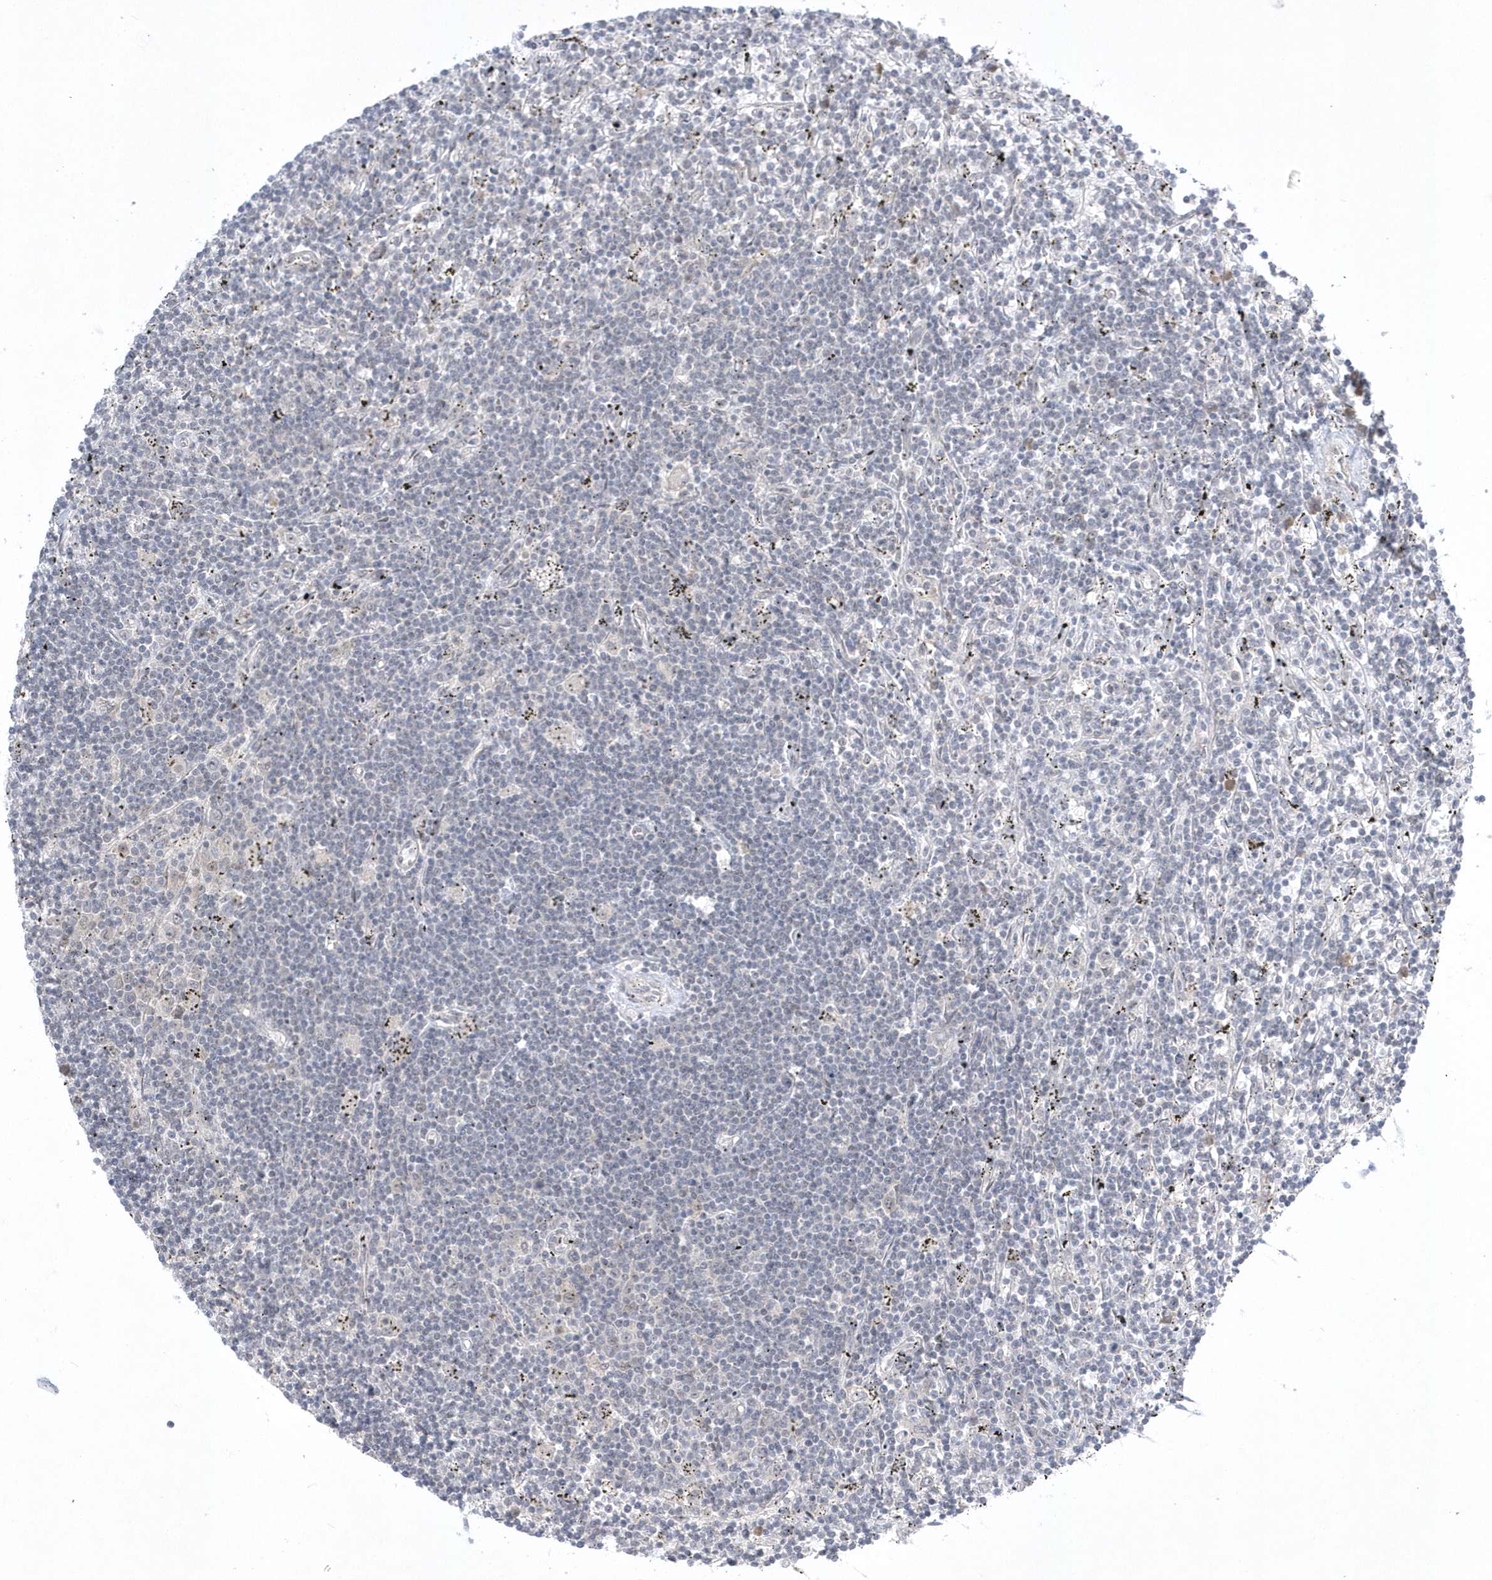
{"staining": {"intensity": "negative", "quantity": "none", "location": "none"}, "tissue": "lymphoma", "cell_type": "Tumor cells", "image_type": "cancer", "snomed": [{"axis": "morphology", "description": "Malignant lymphoma, non-Hodgkin's type, Low grade"}, {"axis": "topography", "description": "Spleen"}], "caption": "Immunohistochemistry (IHC) of low-grade malignant lymphoma, non-Hodgkin's type exhibits no positivity in tumor cells.", "gene": "ZC3H12D", "patient": {"sex": "male", "age": 76}}